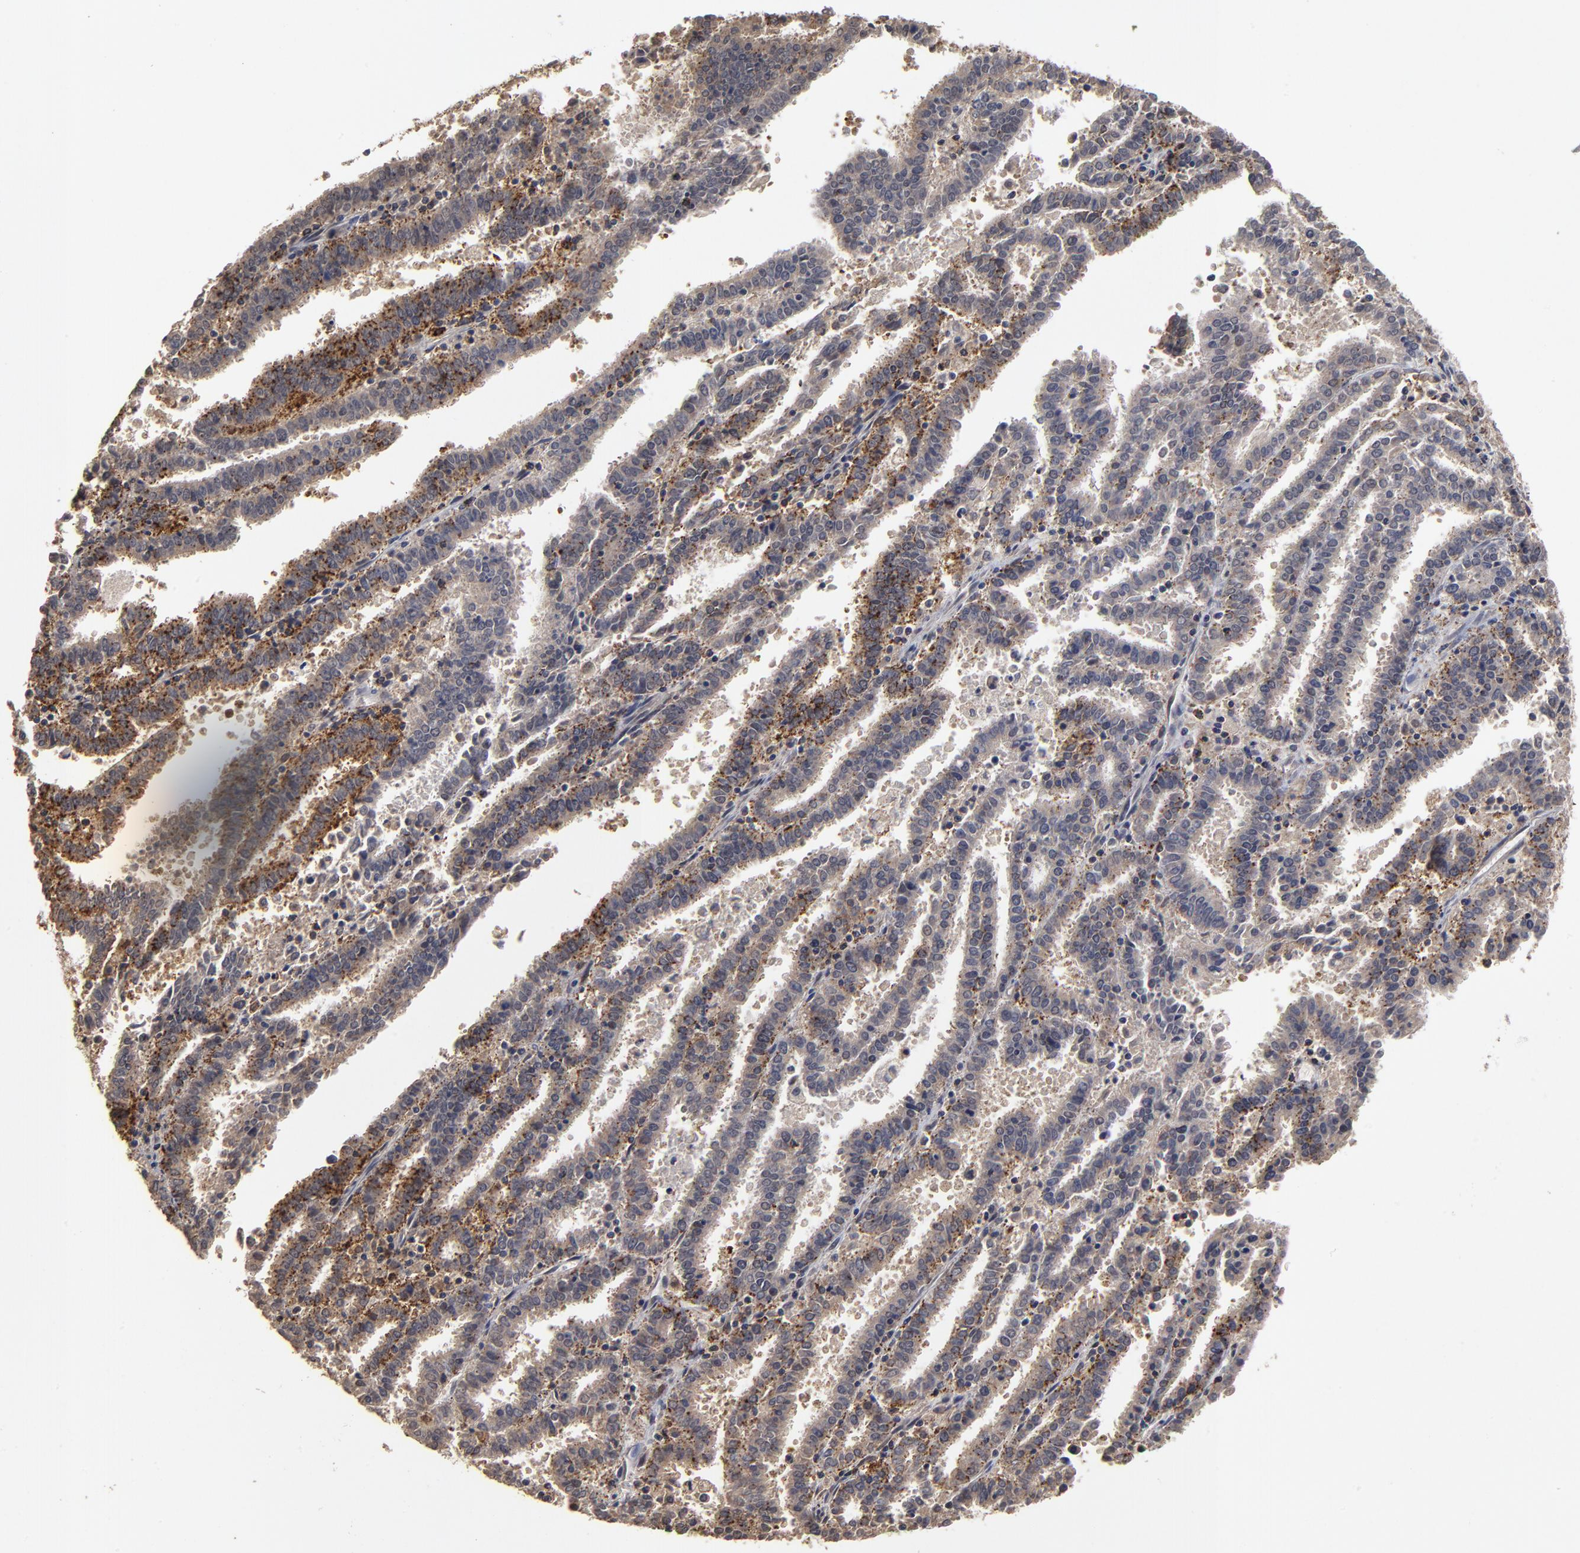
{"staining": {"intensity": "strong", "quantity": ">75%", "location": "cytoplasmic/membranous"}, "tissue": "endometrial cancer", "cell_type": "Tumor cells", "image_type": "cancer", "snomed": [{"axis": "morphology", "description": "Adenocarcinoma, NOS"}, {"axis": "topography", "description": "Uterus"}], "caption": "Human adenocarcinoma (endometrial) stained with a protein marker reveals strong staining in tumor cells.", "gene": "ASB8", "patient": {"sex": "female", "age": 83}}